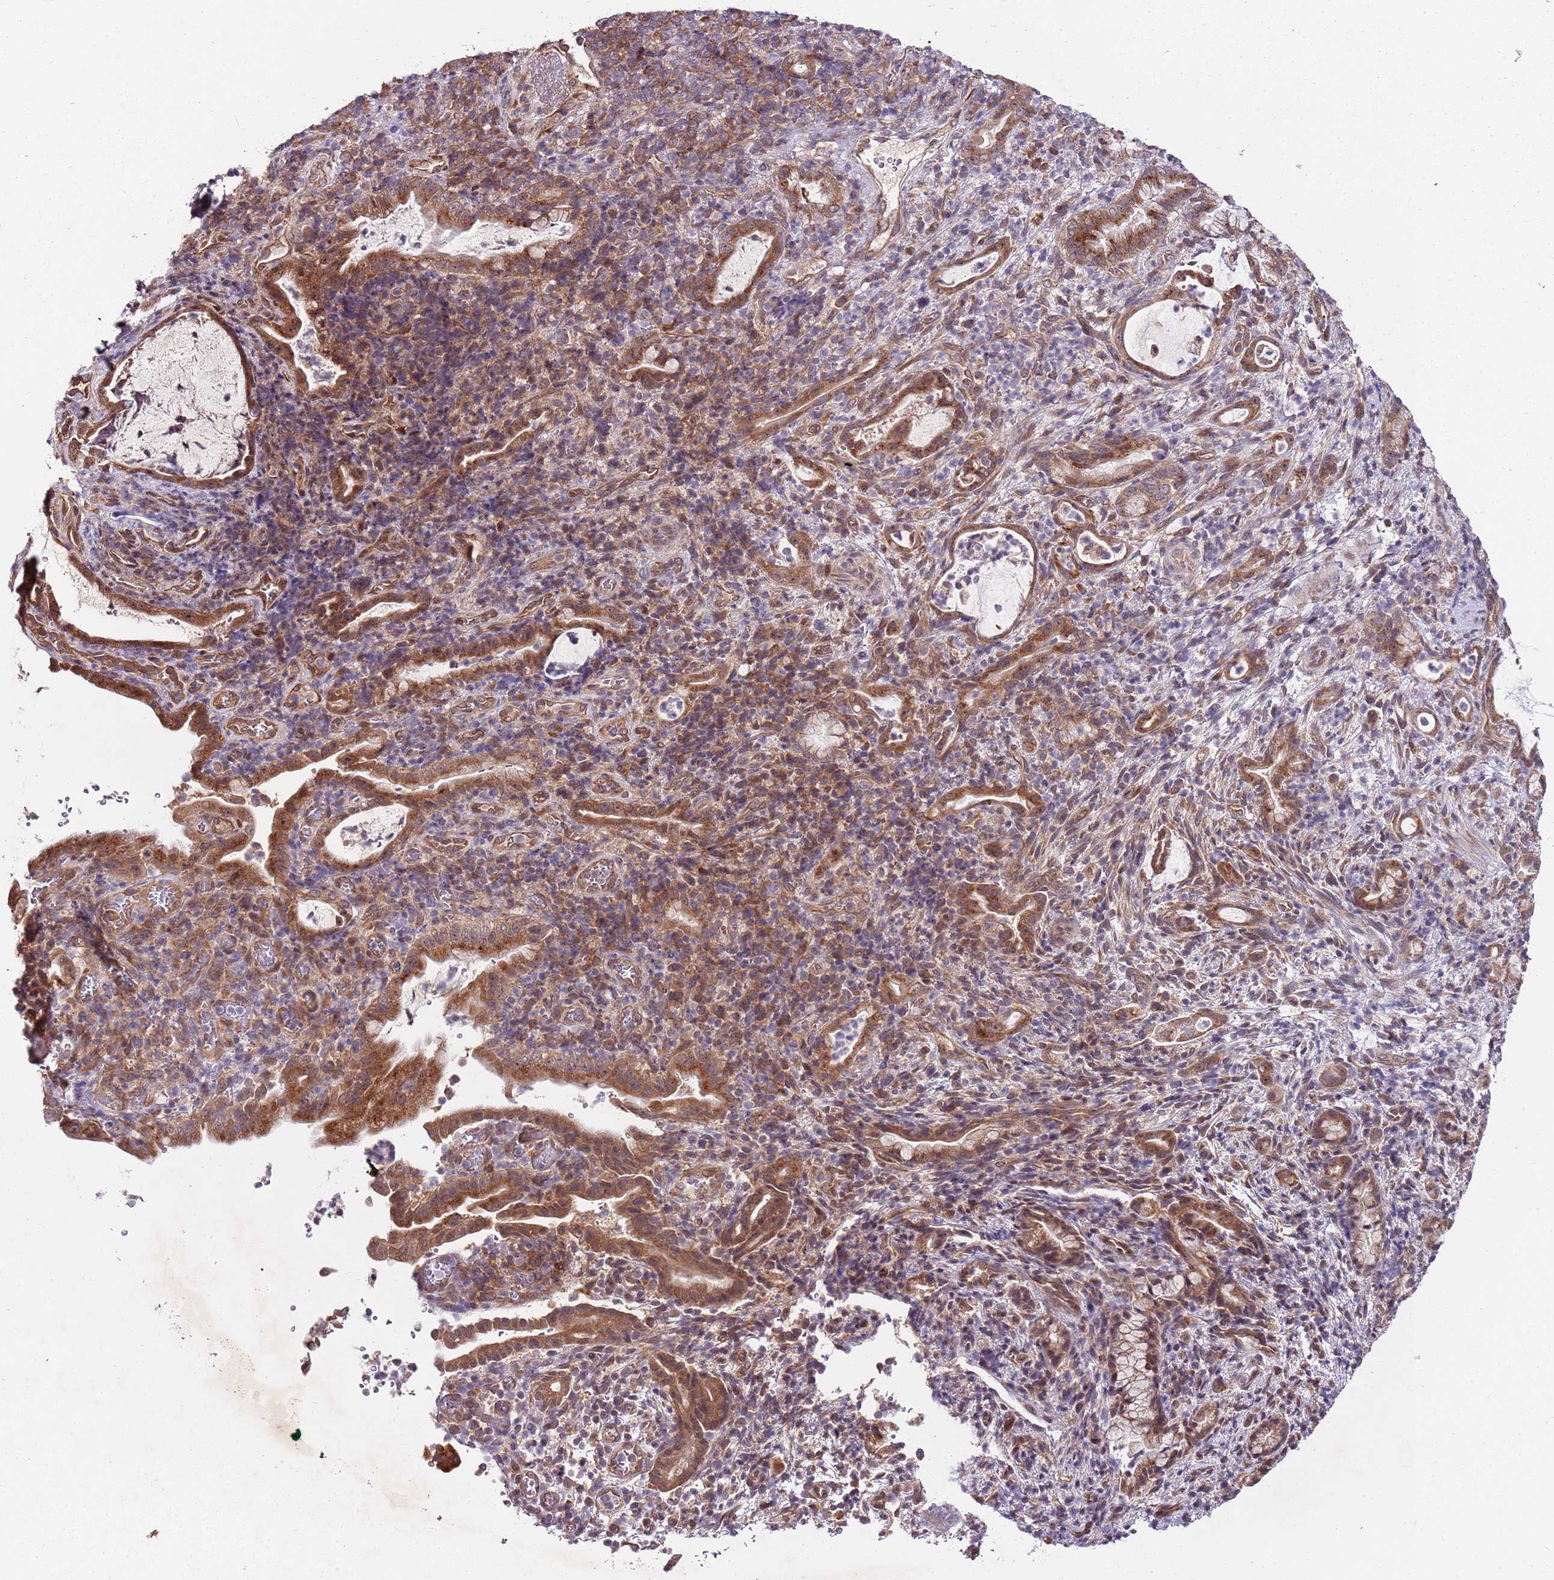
{"staining": {"intensity": "strong", "quantity": ">75%", "location": "cytoplasmic/membranous"}, "tissue": "pancreatic cancer", "cell_type": "Tumor cells", "image_type": "cancer", "snomed": [{"axis": "morphology", "description": "Normal tissue, NOS"}, {"axis": "morphology", "description": "Adenocarcinoma, NOS"}, {"axis": "topography", "description": "Pancreas"}], "caption": "DAB immunohistochemical staining of pancreatic cancer (adenocarcinoma) demonstrates strong cytoplasmic/membranous protein positivity in approximately >75% of tumor cells. (brown staining indicates protein expression, while blue staining denotes nuclei).", "gene": "FBXL22", "patient": {"sex": "female", "age": 55}}